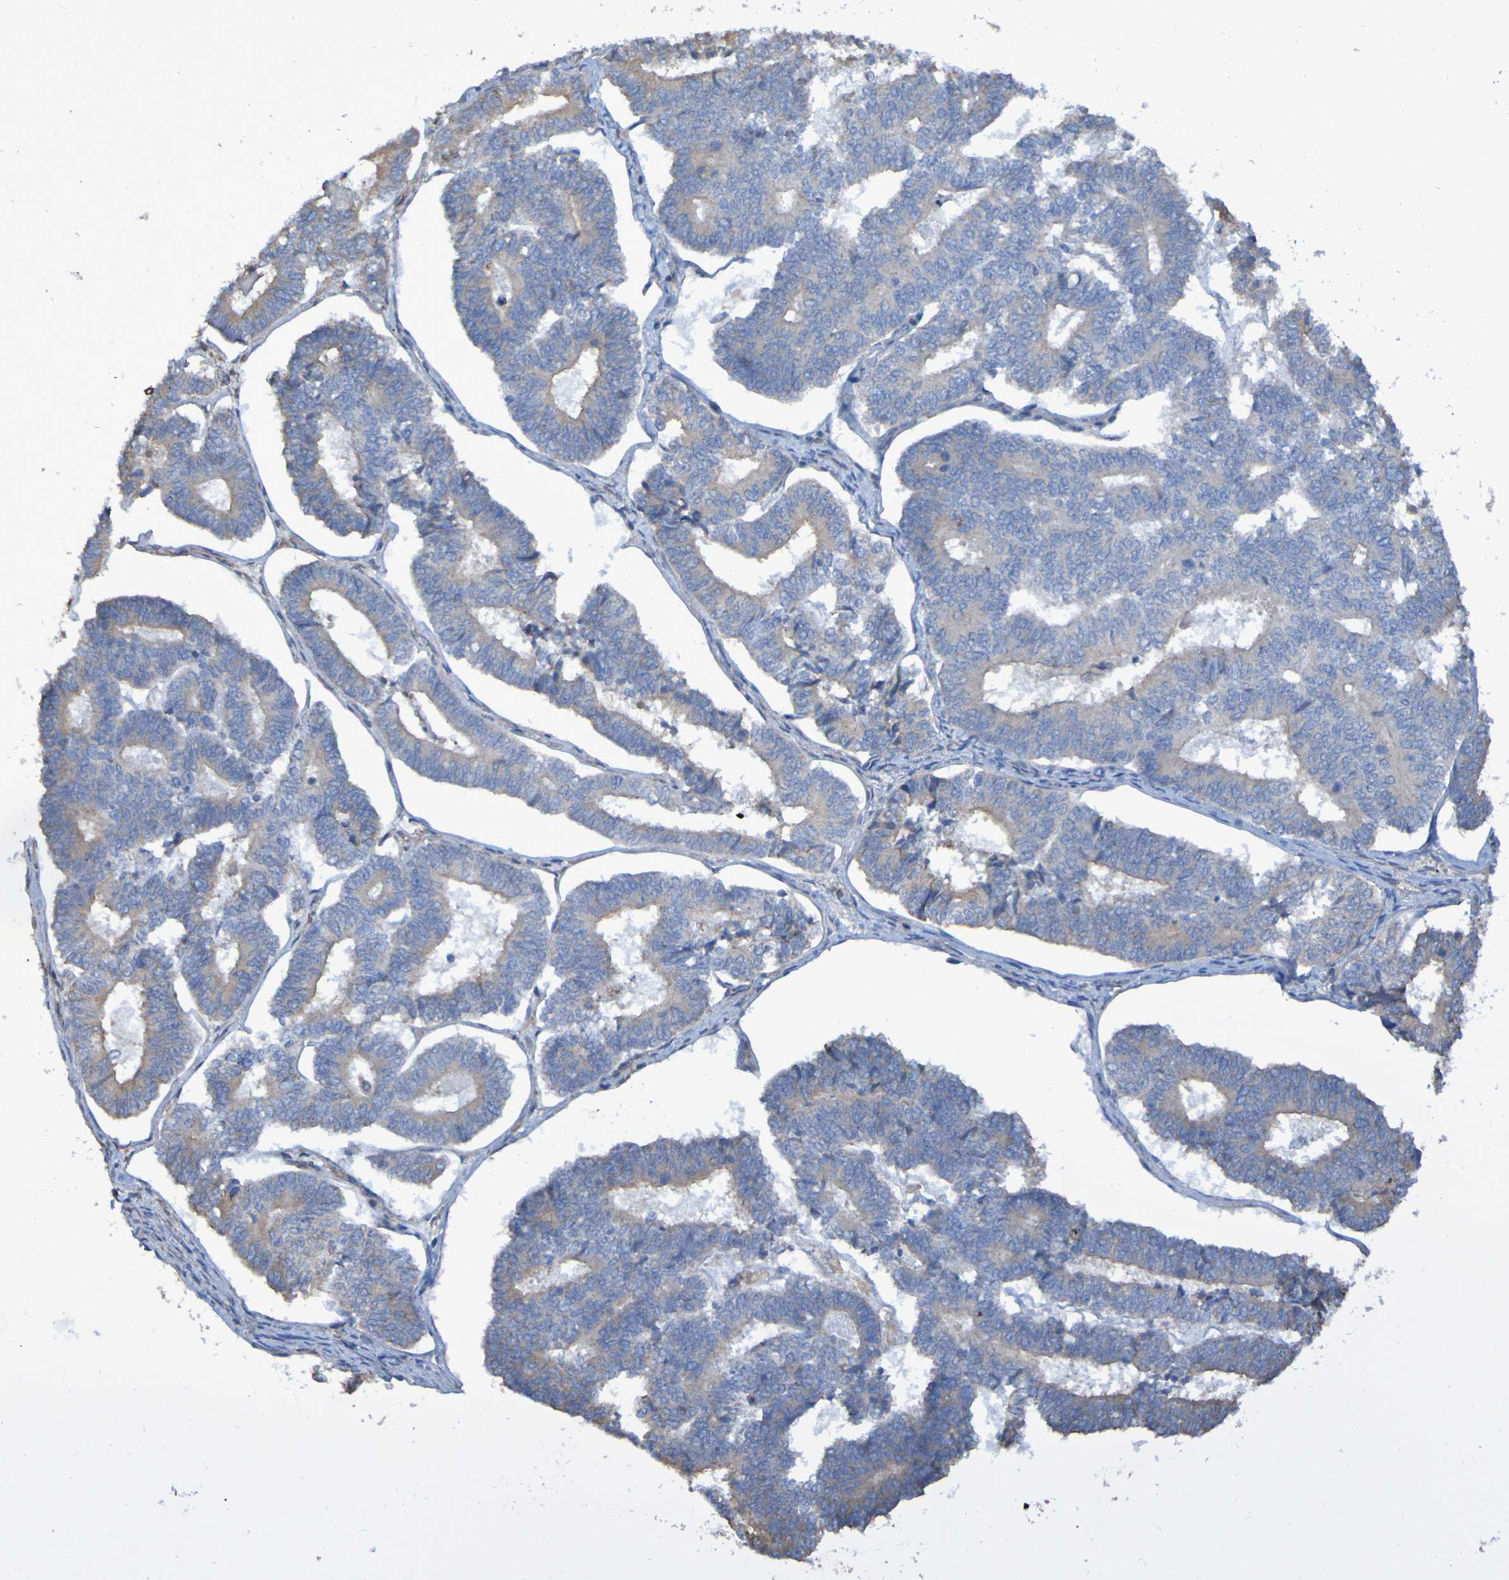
{"staining": {"intensity": "weak", "quantity": "25%-75%", "location": "cytoplasmic/membranous"}, "tissue": "endometrial cancer", "cell_type": "Tumor cells", "image_type": "cancer", "snomed": [{"axis": "morphology", "description": "Adenocarcinoma, NOS"}, {"axis": "topography", "description": "Endometrium"}], "caption": "An IHC image of tumor tissue is shown. Protein staining in brown shows weak cytoplasmic/membranous positivity in adenocarcinoma (endometrial) within tumor cells.", "gene": "SYNJ1", "patient": {"sex": "female", "age": 70}}